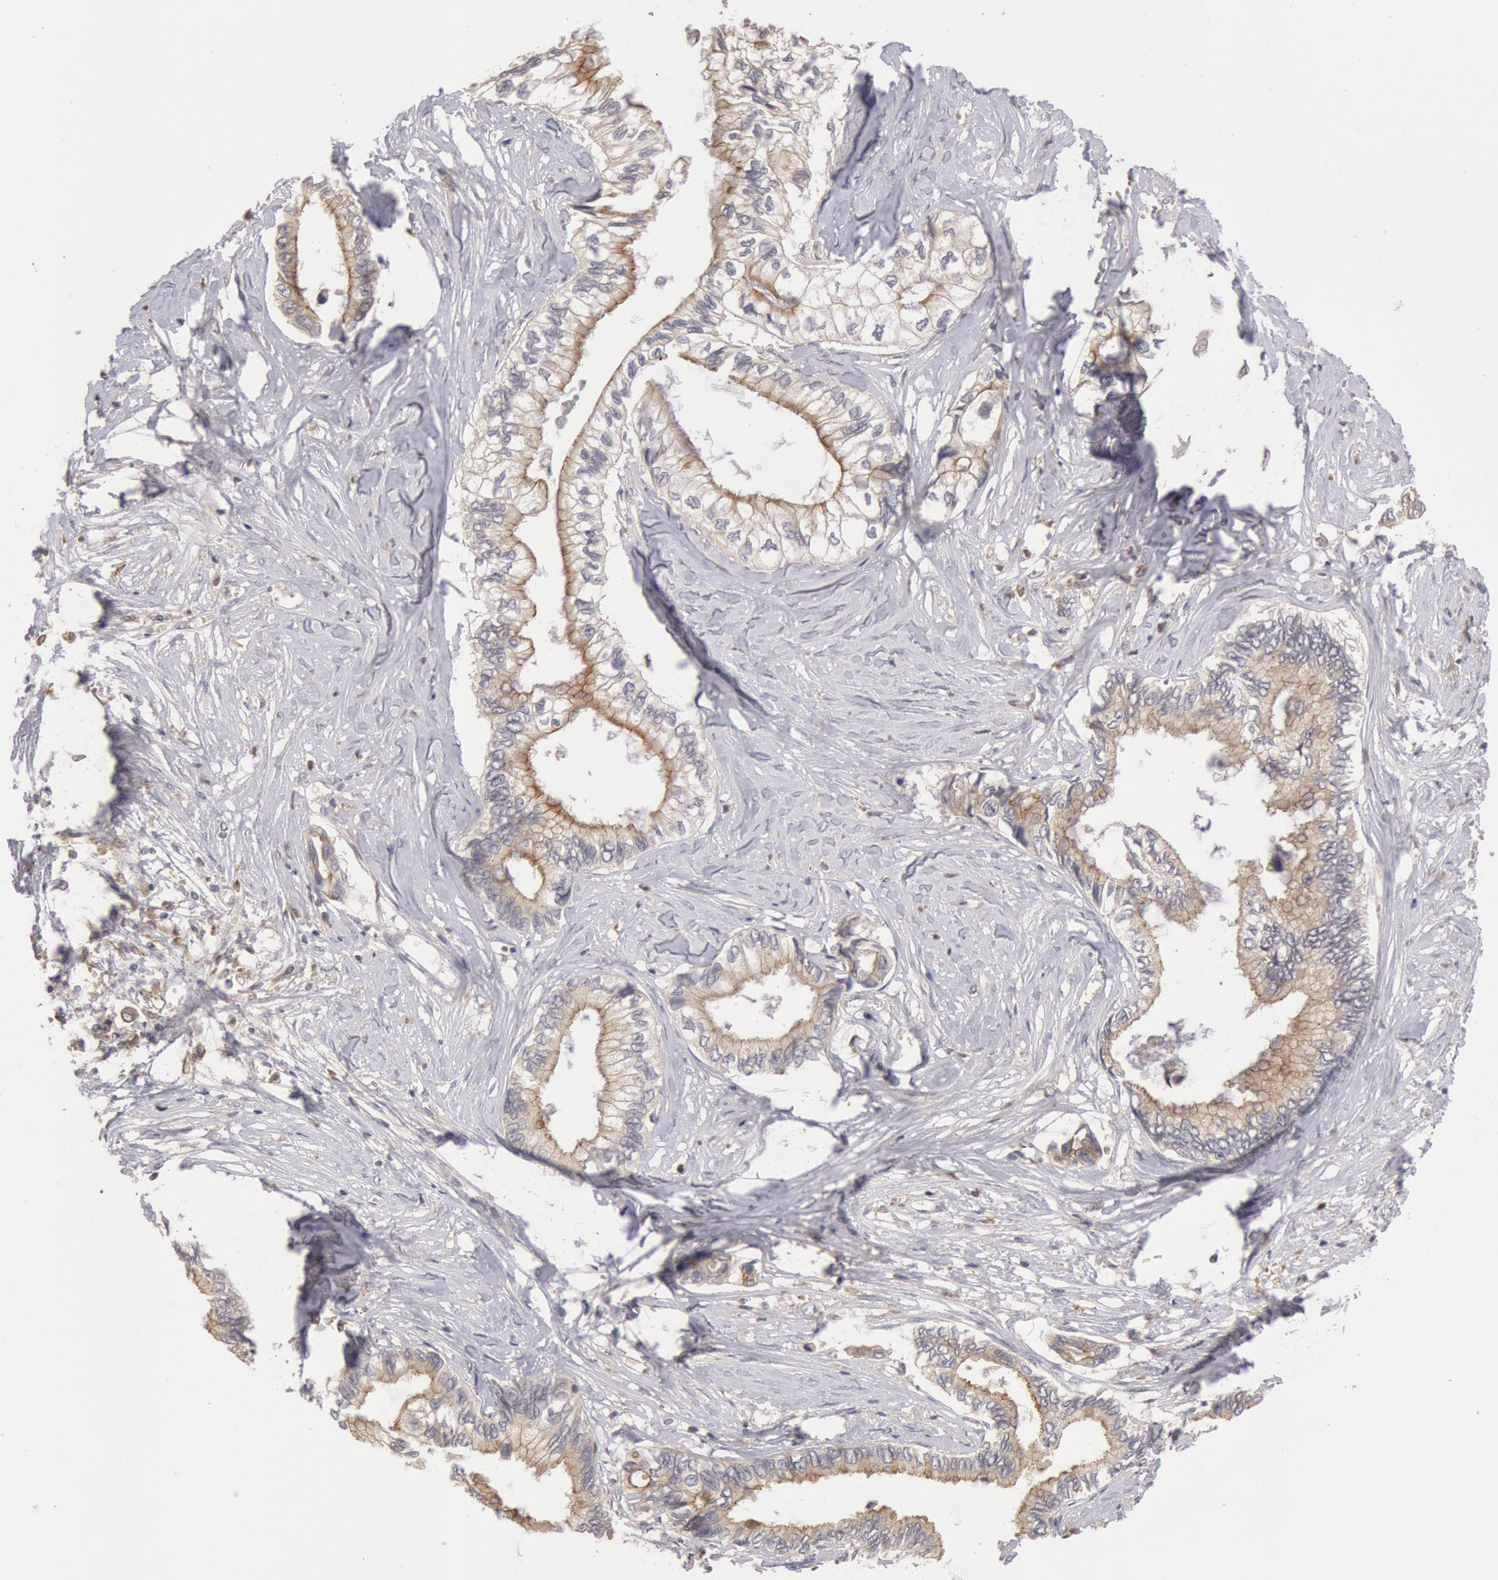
{"staining": {"intensity": "weak", "quantity": "25%-75%", "location": "cytoplasmic/membranous"}, "tissue": "pancreatic cancer", "cell_type": "Tumor cells", "image_type": "cancer", "snomed": [{"axis": "morphology", "description": "Adenocarcinoma, NOS"}, {"axis": "topography", "description": "Pancreas"}], "caption": "A high-resolution histopathology image shows IHC staining of pancreatic cancer (adenocarcinoma), which demonstrates weak cytoplasmic/membranous staining in approximately 25%-75% of tumor cells.", "gene": "PLA2G6", "patient": {"sex": "female", "age": 66}}